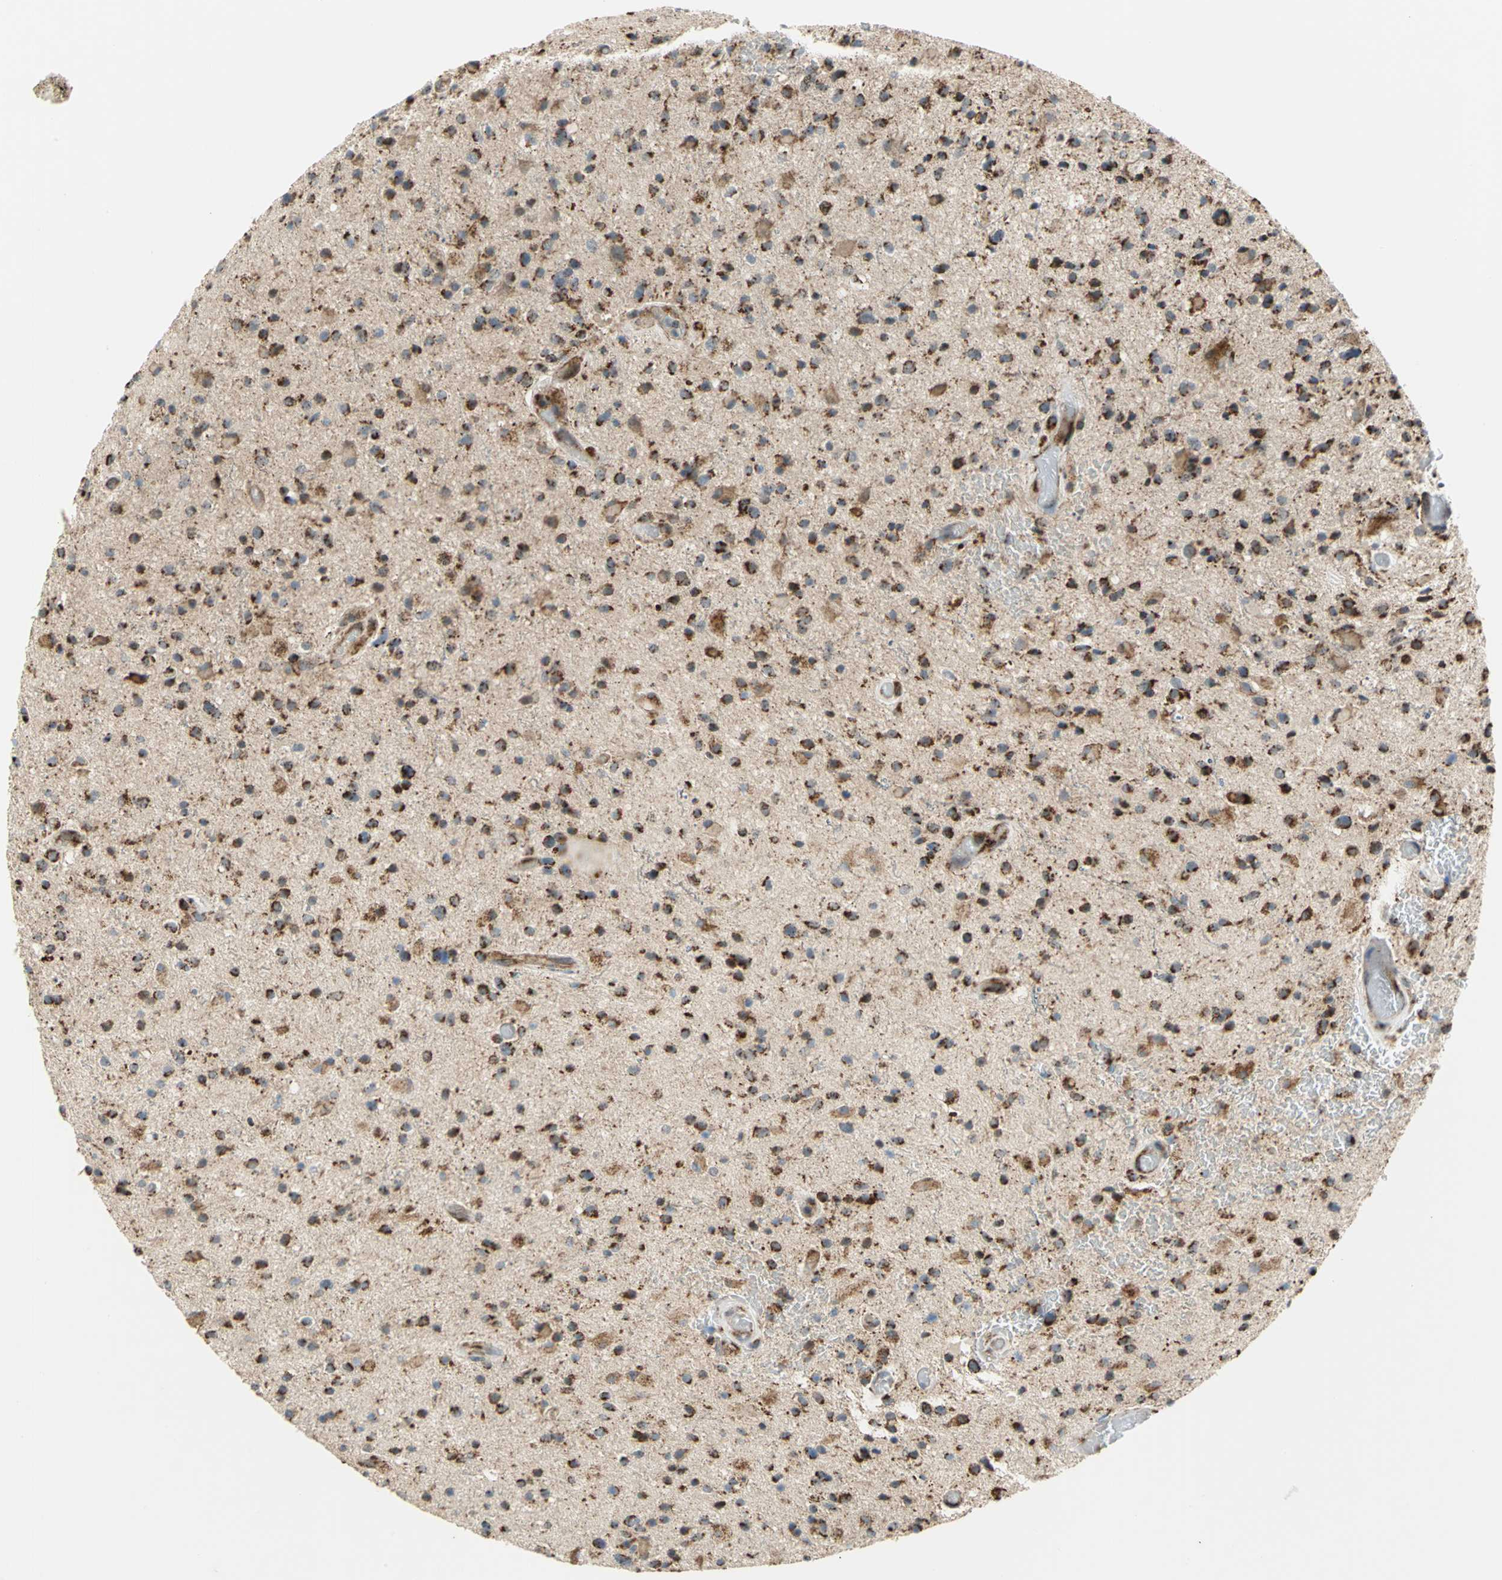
{"staining": {"intensity": "strong", "quantity": ">75%", "location": "cytoplasmic/membranous"}, "tissue": "glioma", "cell_type": "Tumor cells", "image_type": "cancer", "snomed": [{"axis": "morphology", "description": "Glioma, malignant, High grade"}, {"axis": "topography", "description": "Brain"}], "caption": "Strong cytoplasmic/membranous protein staining is seen in about >75% of tumor cells in malignant high-grade glioma. The staining was performed using DAB to visualize the protein expression in brown, while the nuclei were stained in blue with hematoxylin (Magnification: 20x).", "gene": "MRPS22", "patient": {"sex": "male", "age": 33}}